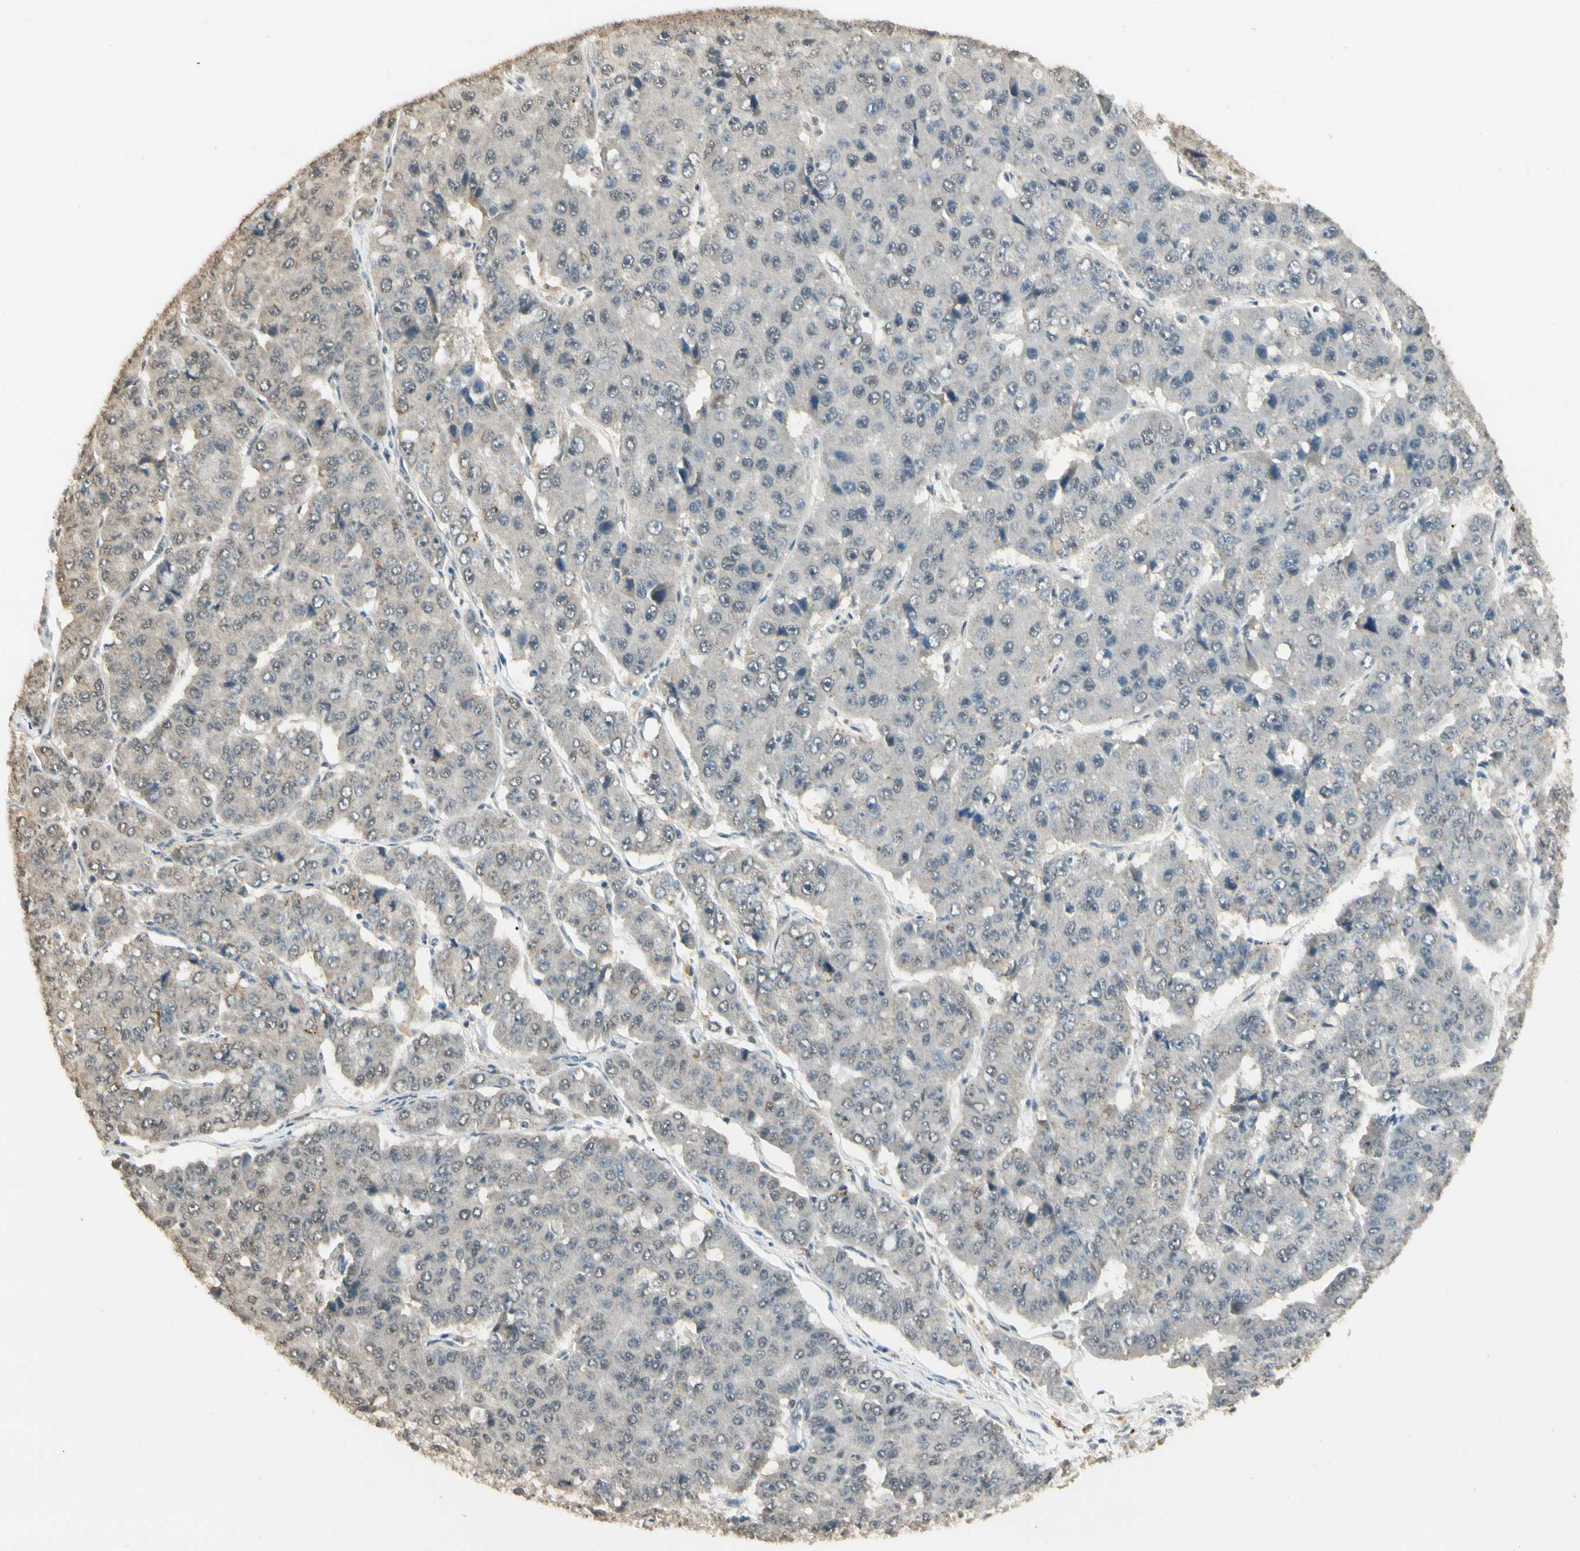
{"staining": {"intensity": "negative", "quantity": "none", "location": "none"}, "tissue": "pancreatic cancer", "cell_type": "Tumor cells", "image_type": "cancer", "snomed": [{"axis": "morphology", "description": "Adenocarcinoma, NOS"}, {"axis": "topography", "description": "Pancreas"}], "caption": "Tumor cells are negative for protein expression in human pancreatic cancer (adenocarcinoma). (DAB IHC, high magnification).", "gene": "SGCA", "patient": {"sex": "male", "age": 50}}